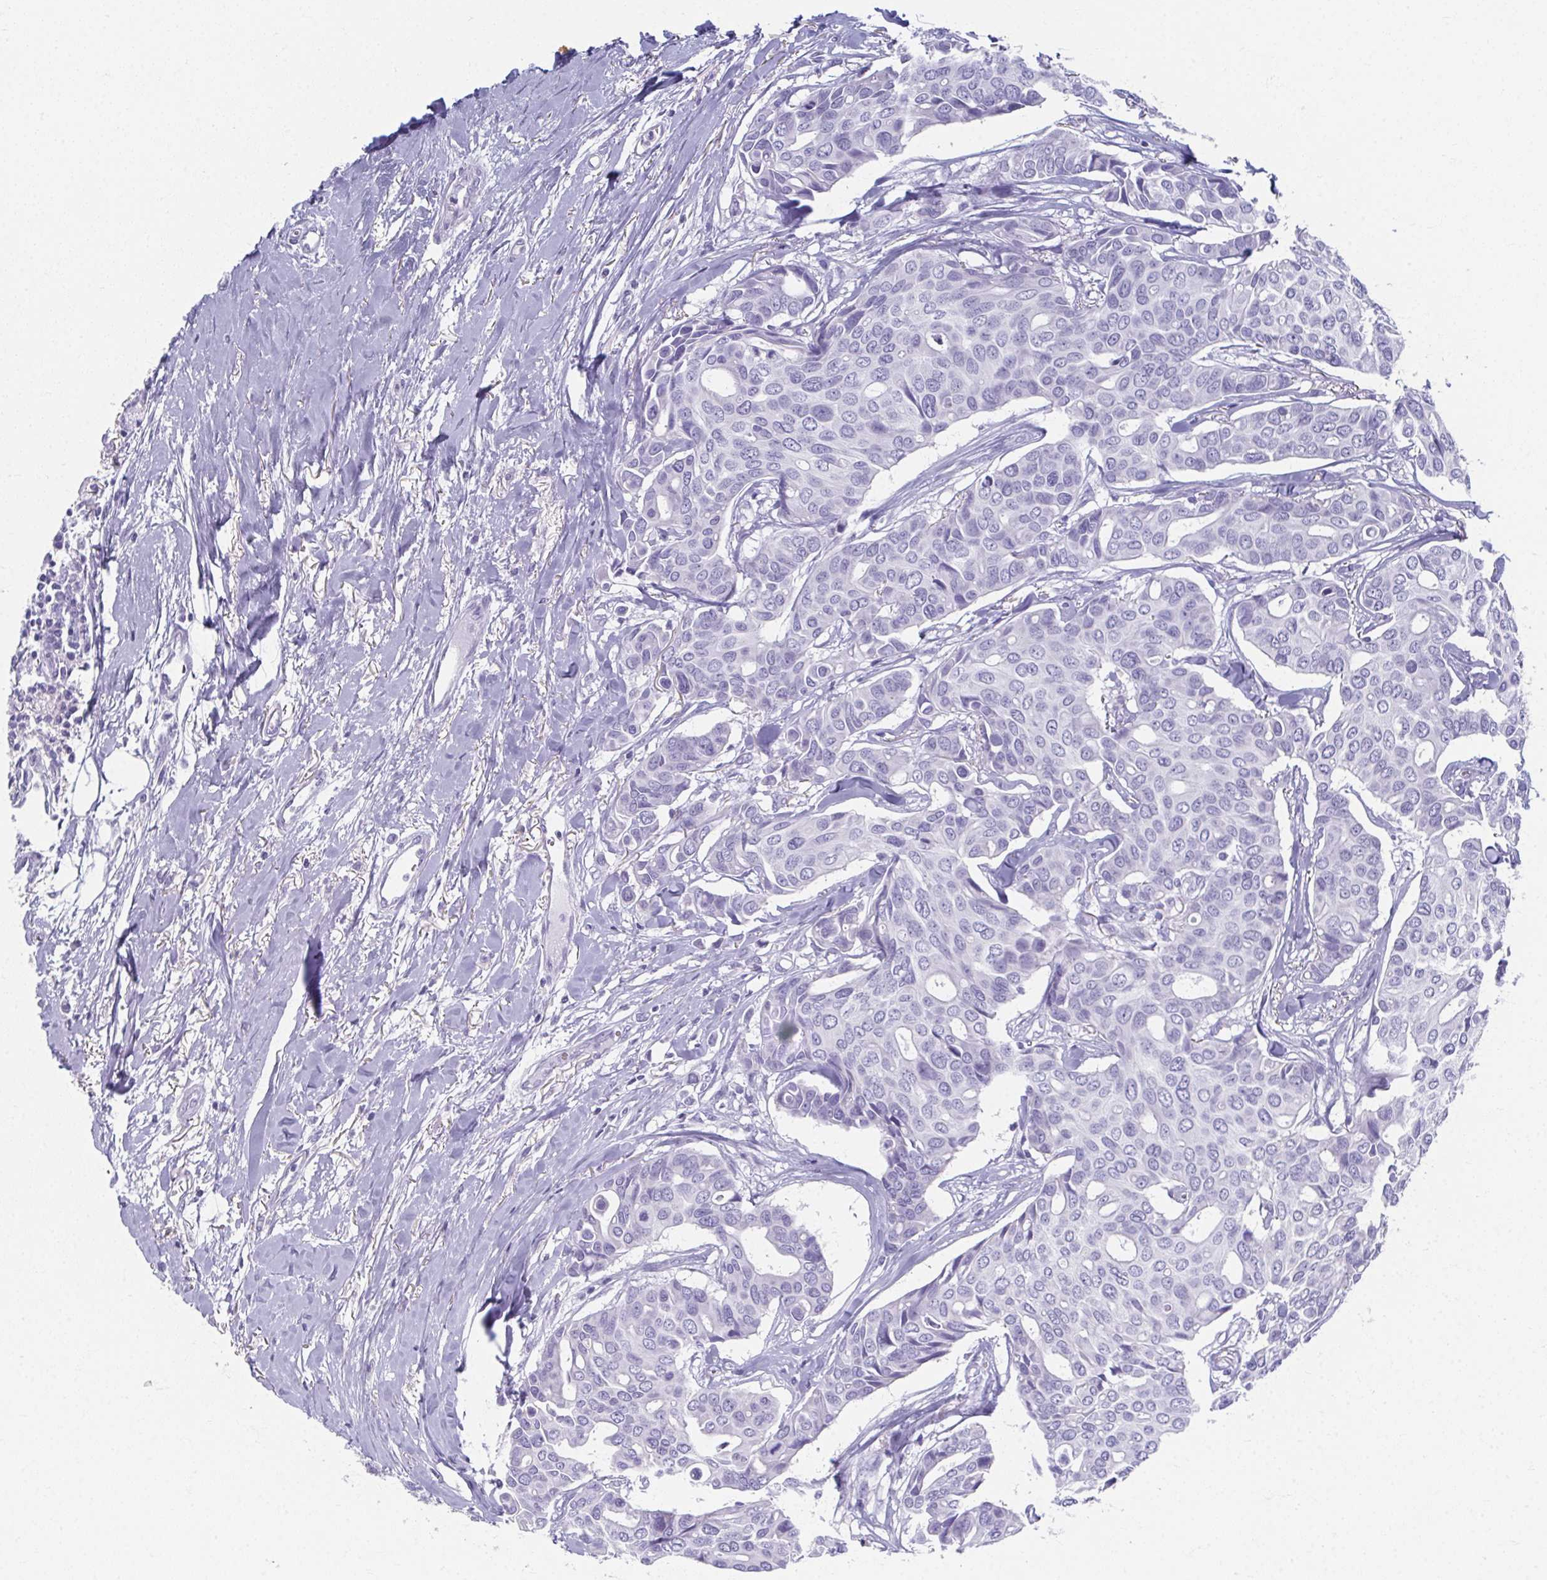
{"staining": {"intensity": "negative", "quantity": "none", "location": "none"}, "tissue": "breast cancer", "cell_type": "Tumor cells", "image_type": "cancer", "snomed": [{"axis": "morphology", "description": "Duct carcinoma"}, {"axis": "topography", "description": "Breast"}], "caption": "A histopathology image of human breast cancer (infiltrating ductal carcinoma) is negative for staining in tumor cells.", "gene": "GHRL", "patient": {"sex": "female", "age": 54}}